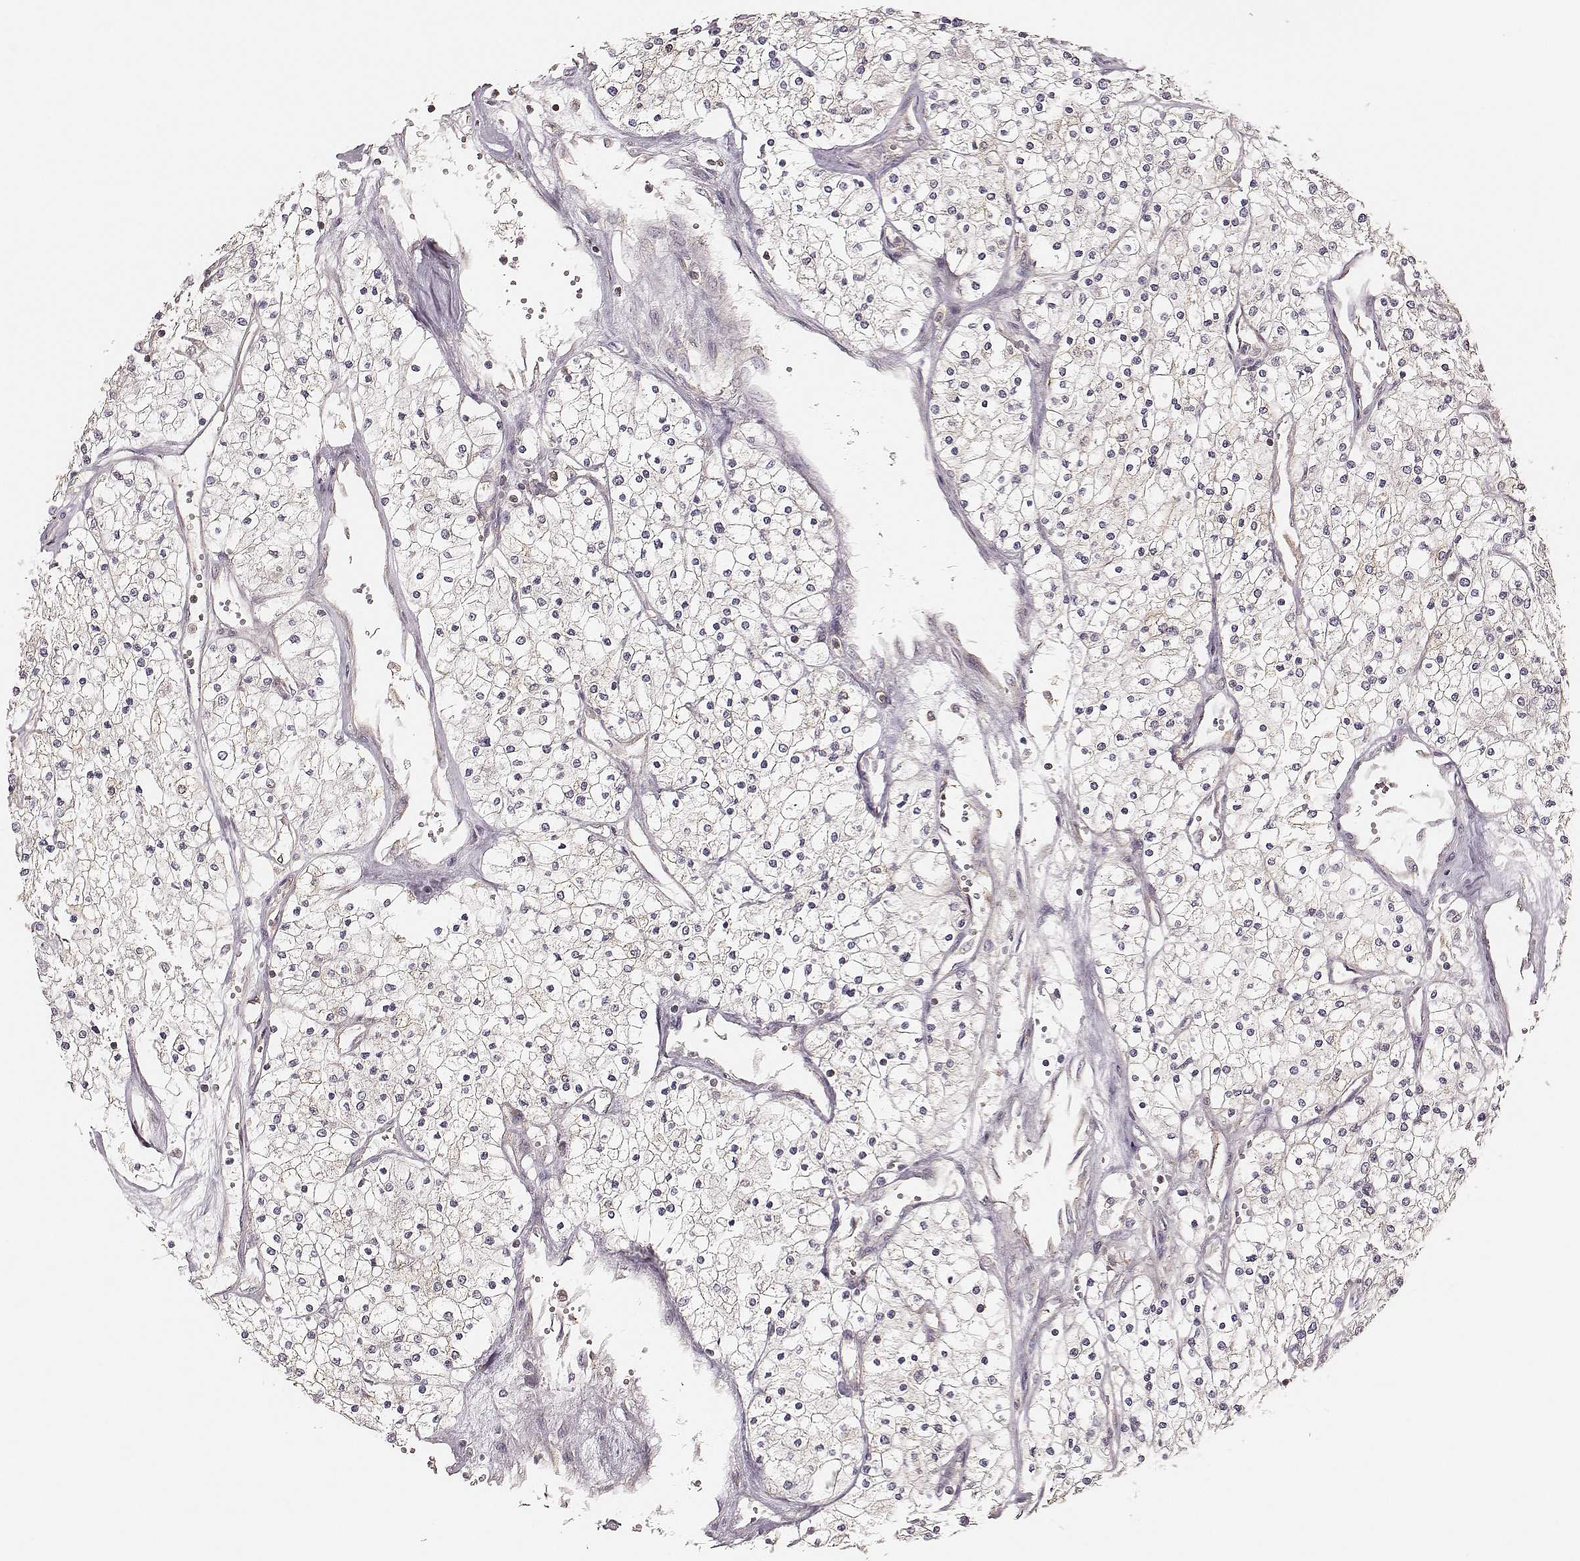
{"staining": {"intensity": "negative", "quantity": "none", "location": "none"}, "tissue": "renal cancer", "cell_type": "Tumor cells", "image_type": "cancer", "snomed": [{"axis": "morphology", "description": "Adenocarcinoma, NOS"}, {"axis": "topography", "description": "Kidney"}], "caption": "IHC of renal adenocarcinoma reveals no positivity in tumor cells.", "gene": "CARS1", "patient": {"sex": "male", "age": 80}}